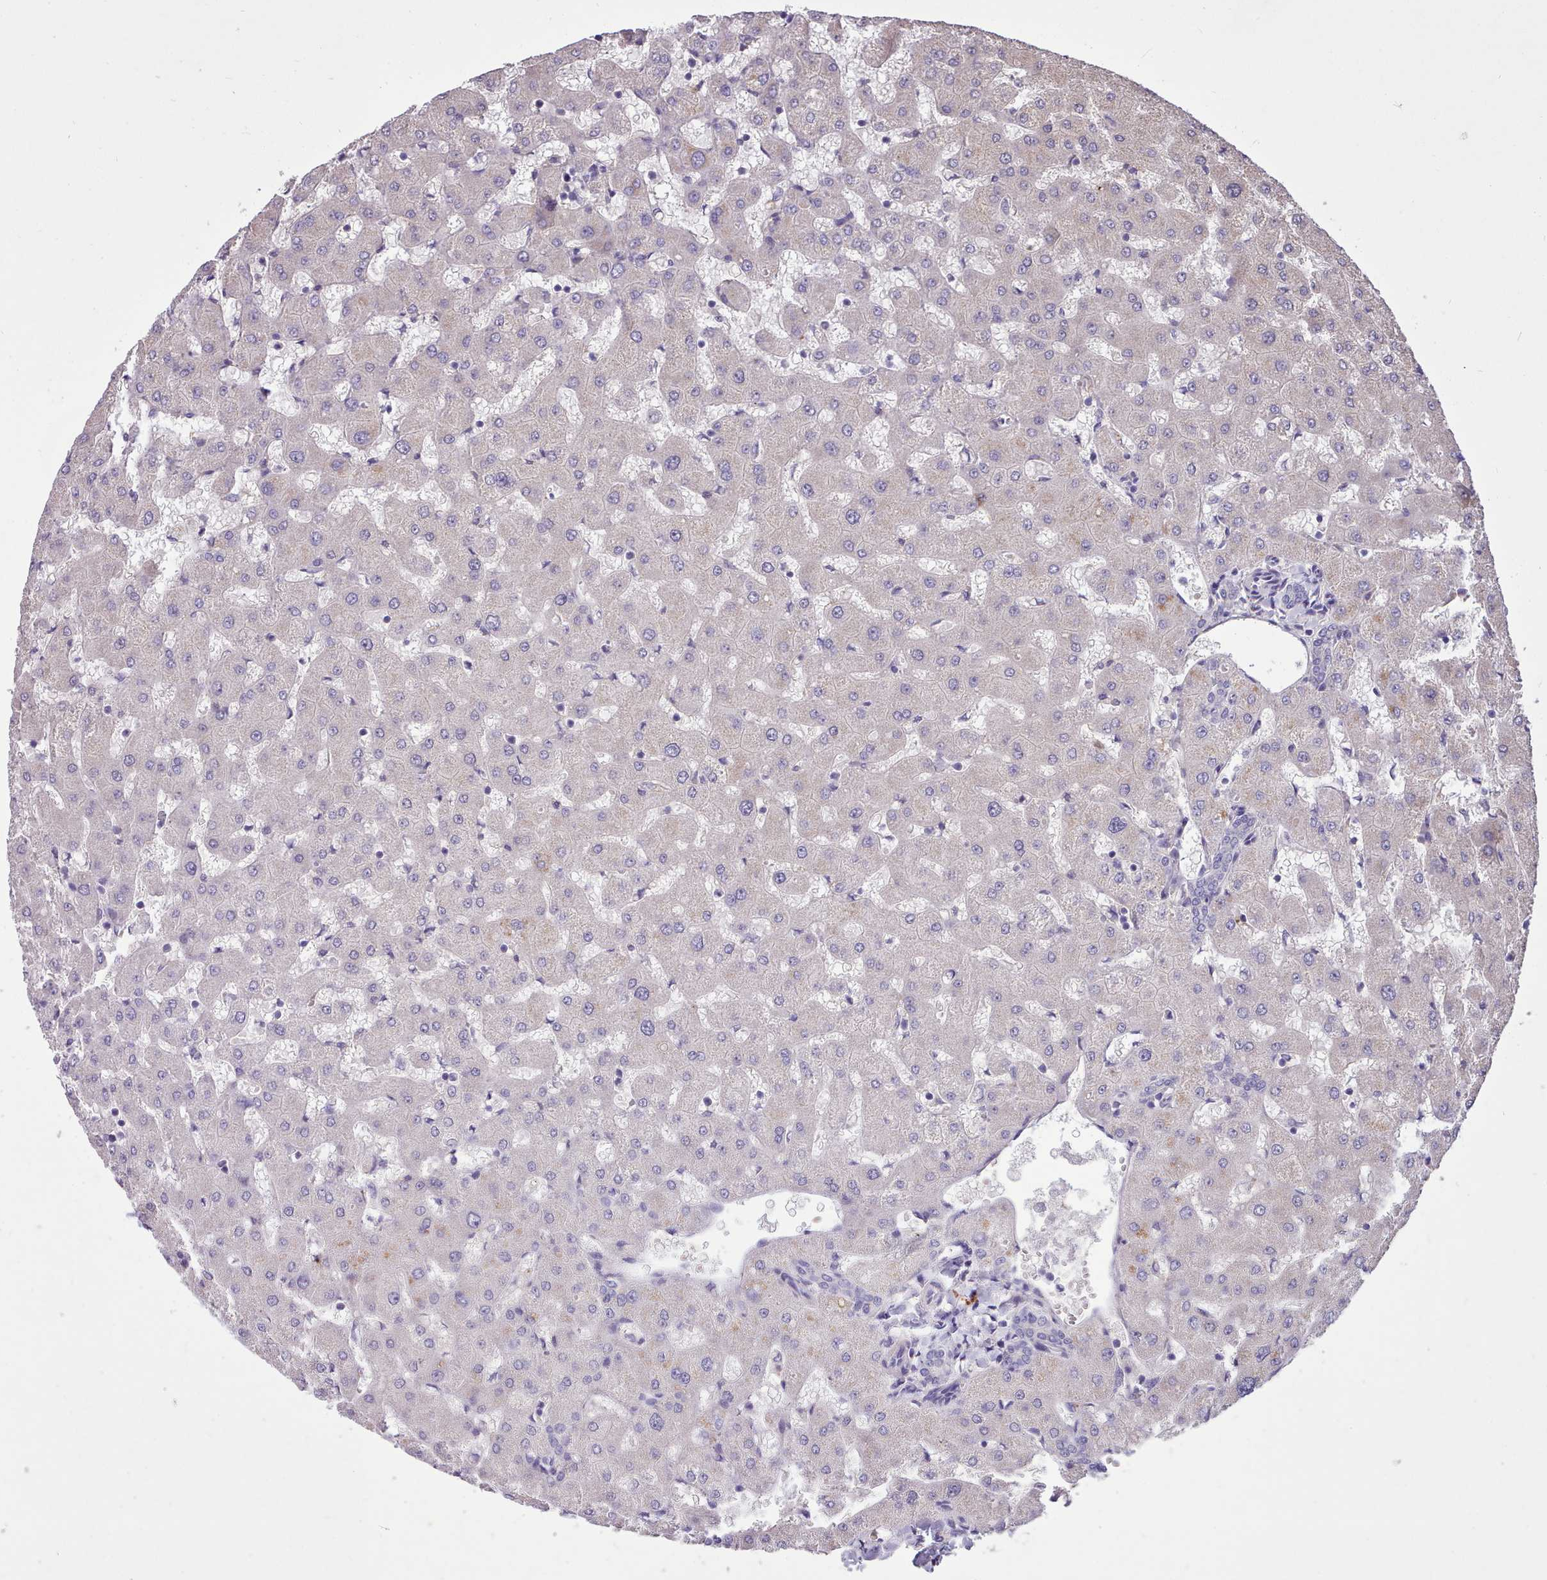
{"staining": {"intensity": "negative", "quantity": "none", "location": "none"}, "tissue": "liver", "cell_type": "Cholangiocytes", "image_type": "normal", "snomed": [{"axis": "morphology", "description": "Normal tissue, NOS"}, {"axis": "topography", "description": "Liver"}], "caption": "Immunohistochemistry (IHC) photomicrograph of unremarkable liver: human liver stained with DAB (3,3'-diaminobenzidine) reveals no significant protein staining in cholangiocytes. (DAB (3,3'-diaminobenzidine) IHC visualized using brightfield microscopy, high magnification).", "gene": "ZNF607", "patient": {"sex": "female", "age": 63}}